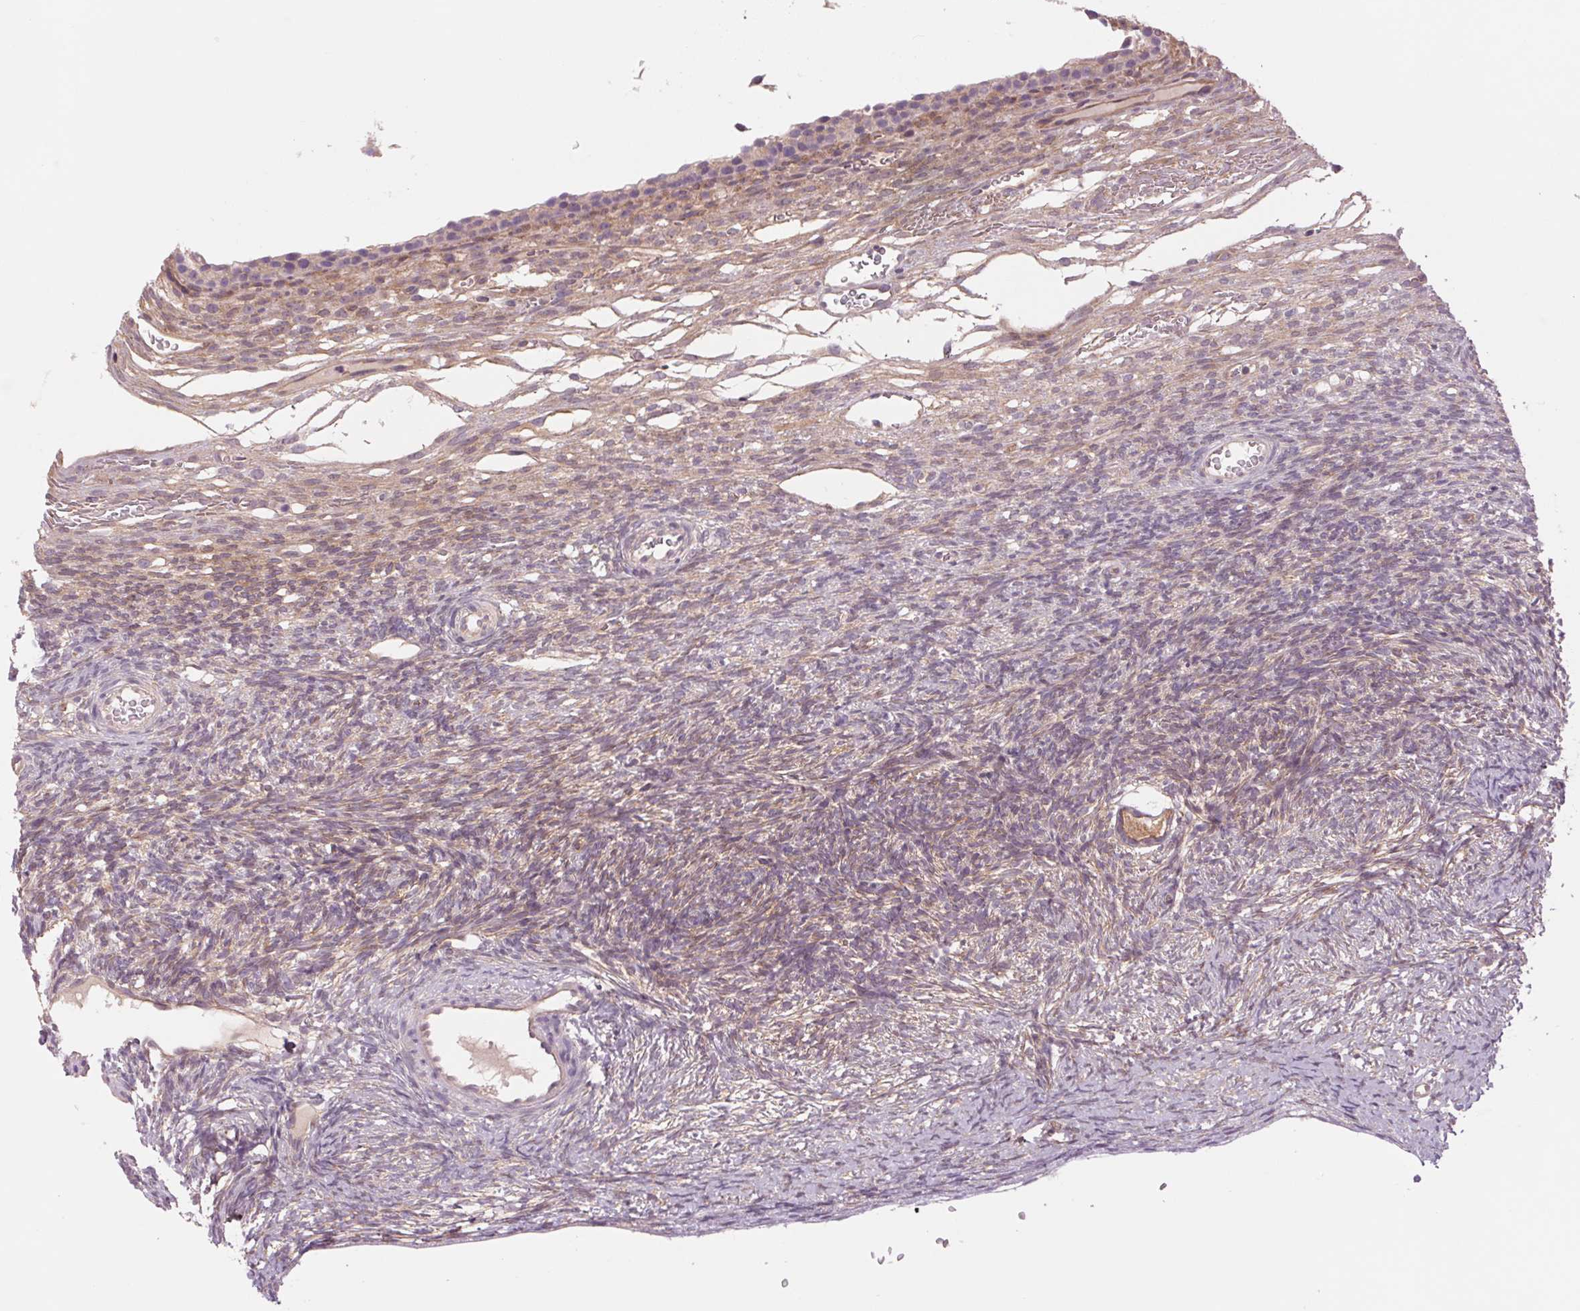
{"staining": {"intensity": "weak", "quantity": "<25%", "location": "cytoplasmic/membranous"}, "tissue": "ovary", "cell_type": "Follicle cells", "image_type": "normal", "snomed": [{"axis": "morphology", "description": "Normal tissue, NOS"}, {"axis": "topography", "description": "Ovary"}], "caption": "An immunohistochemistry photomicrograph of unremarkable ovary is shown. There is no staining in follicle cells of ovary. The staining was performed using DAB (3,3'-diaminobenzidine) to visualize the protein expression in brown, while the nuclei were stained in blue with hematoxylin (Magnification: 20x).", "gene": "SH3RF2", "patient": {"sex": "female", "age": 34}}